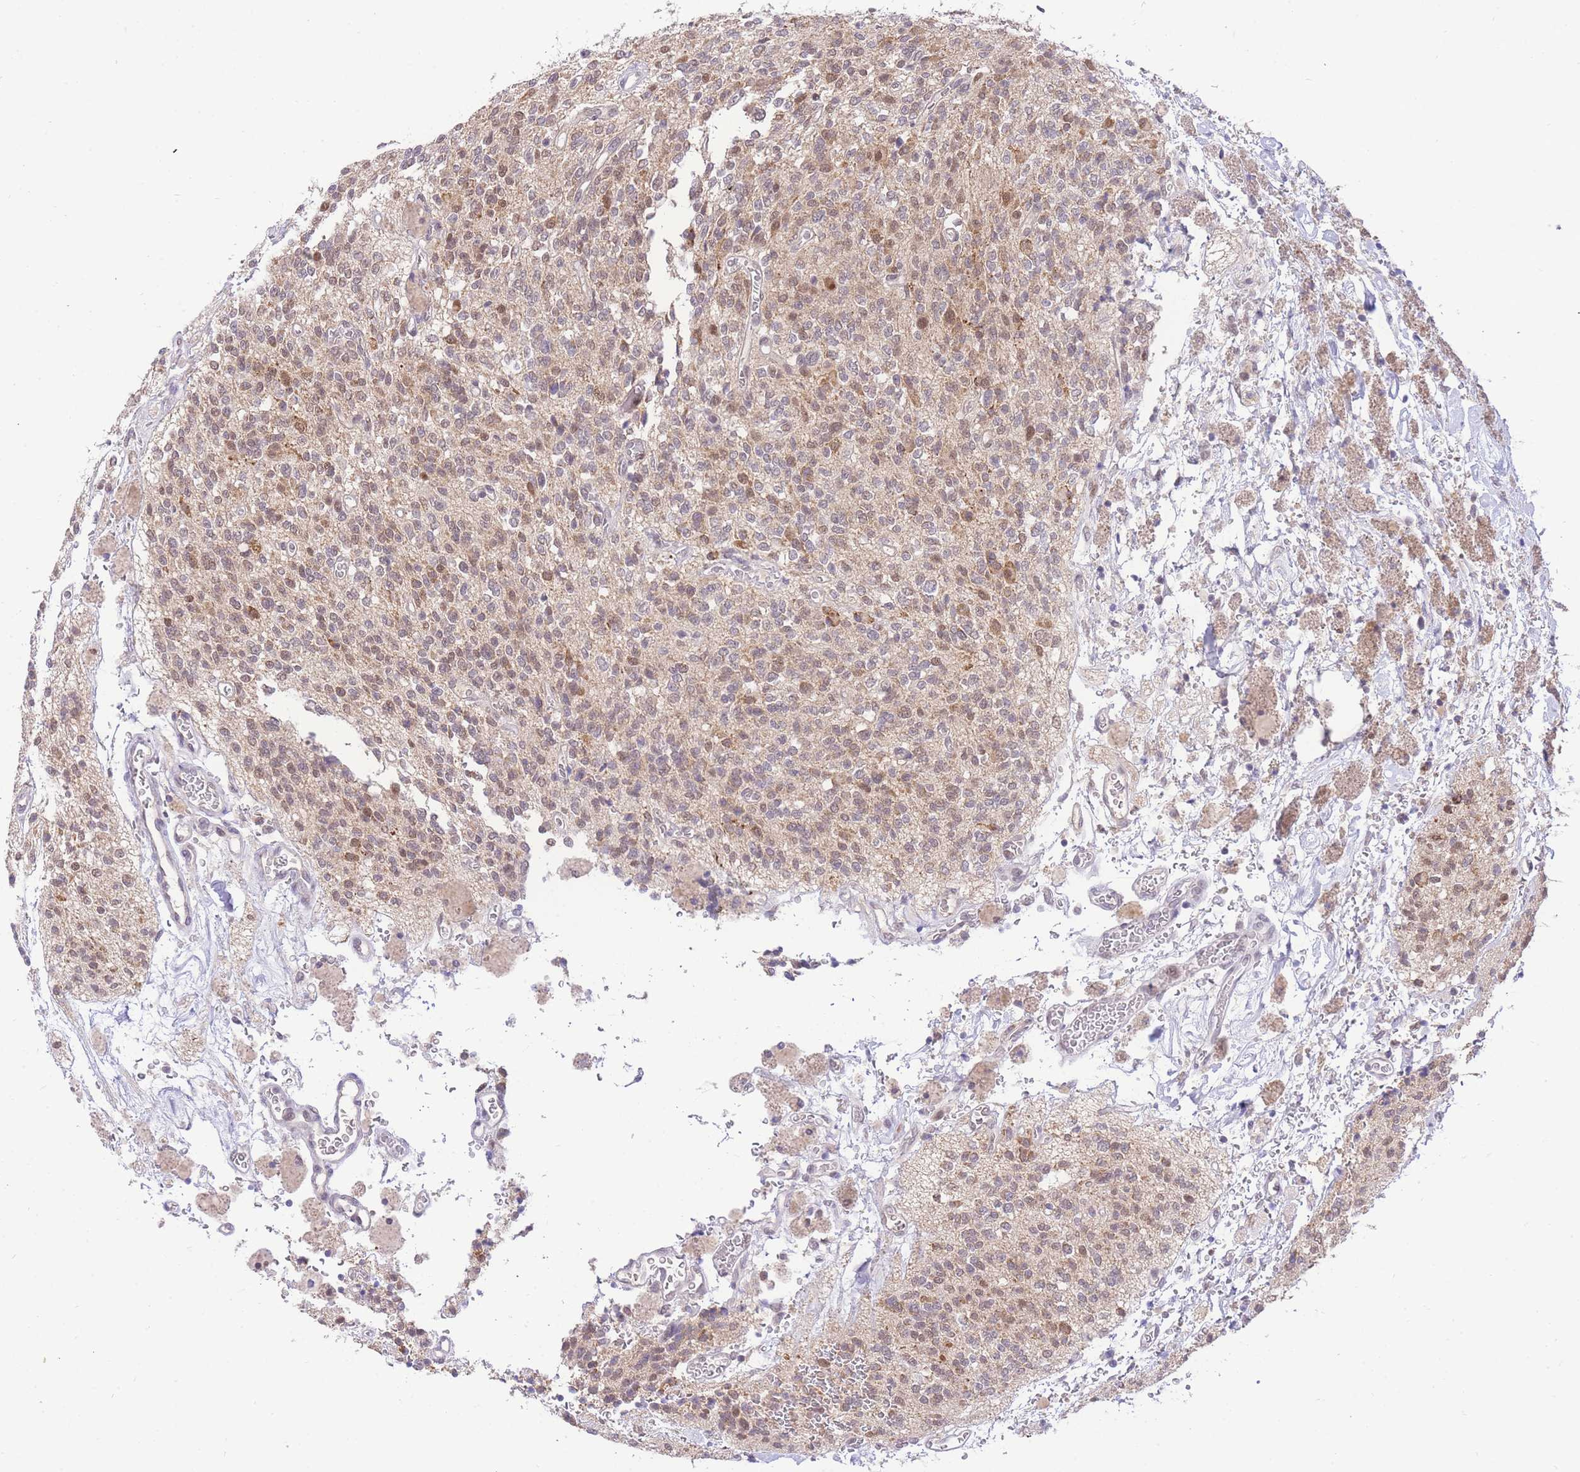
{"staining": {"intensity": "weak", "quantity": ">75%", "location": "cytoplasmic/membranous,nuclear"}, "tissue": "glioma", "cell_type": "Tumor cells", "image_type": "cancer", "snomed": [{"axis": "morphology", "description": "Glioma, malignant, High grade"}, {"axis": "topography", "description": "Brain"}], "caption": "Immunohistochemical staining of high-grade glioma (malignant) reveals low levels of weak cytoplasmic/membranous and nuclear protein expression in about >75% of tumor cells.", "gene": "PUS10", "patient": {"sex": "male", "age": 34}}